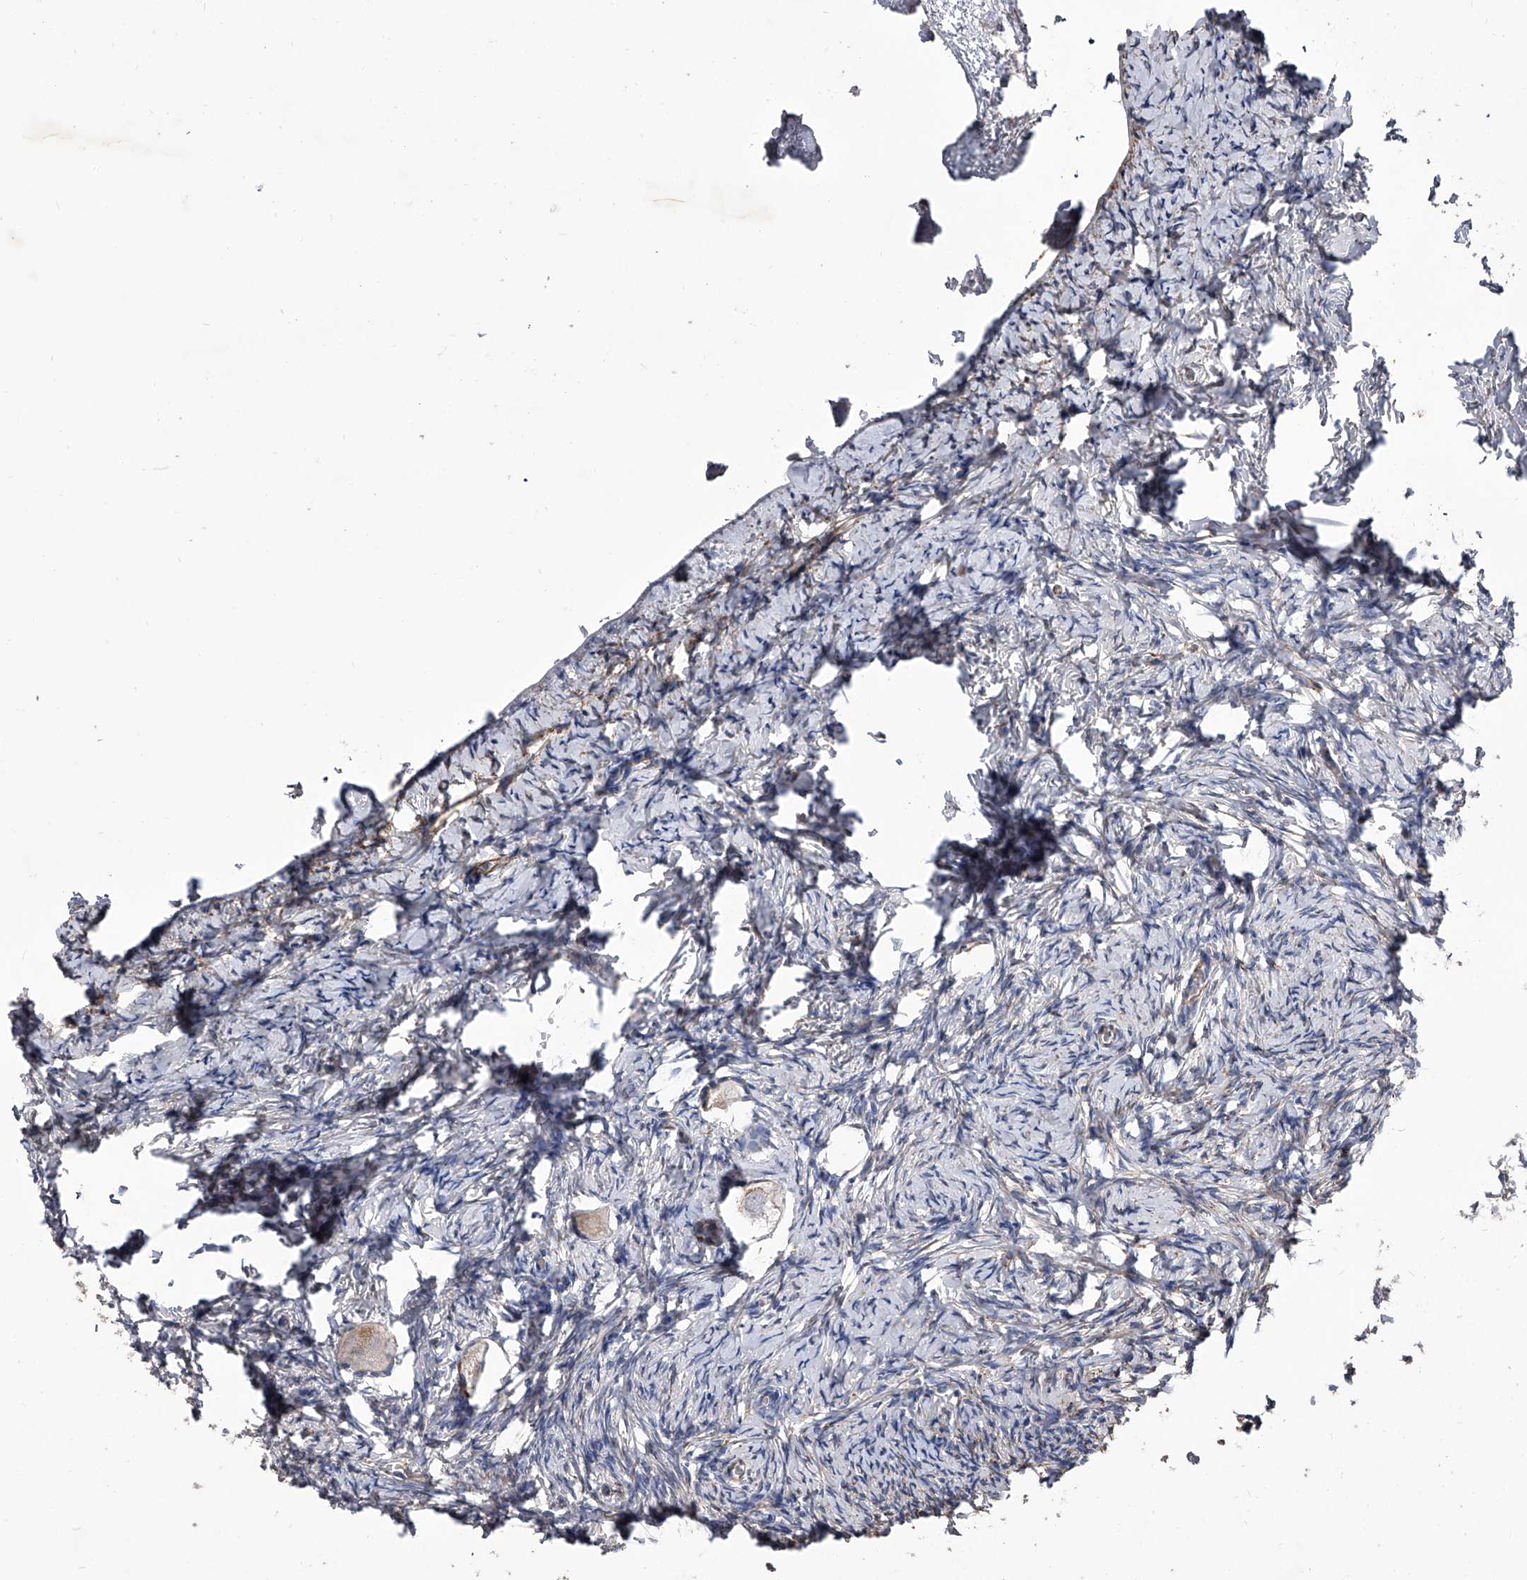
{"staining": {"intensity": "weak", "quantity": "<25%", "location": "cytoplasmic/membranous"}, "tissue": "ovary", "cell_type": "Follicle cells", "image_type": "normal", "snomed": [{"axis": "morphology", "description": "Normal tissue, NOS"}, {"axis": "topography", "description": "Ovary"}], "caption": "An image of human ovary is negative for staining in follicle cells. Brightfield microscopy of IHC stained with DAB (3,3'-diaminobenzidine) (brown) and hematoxylin (blue), captured at high magnification.", "gene": "EFCAB7", "patient": {"sex": "female", "age": 27}}